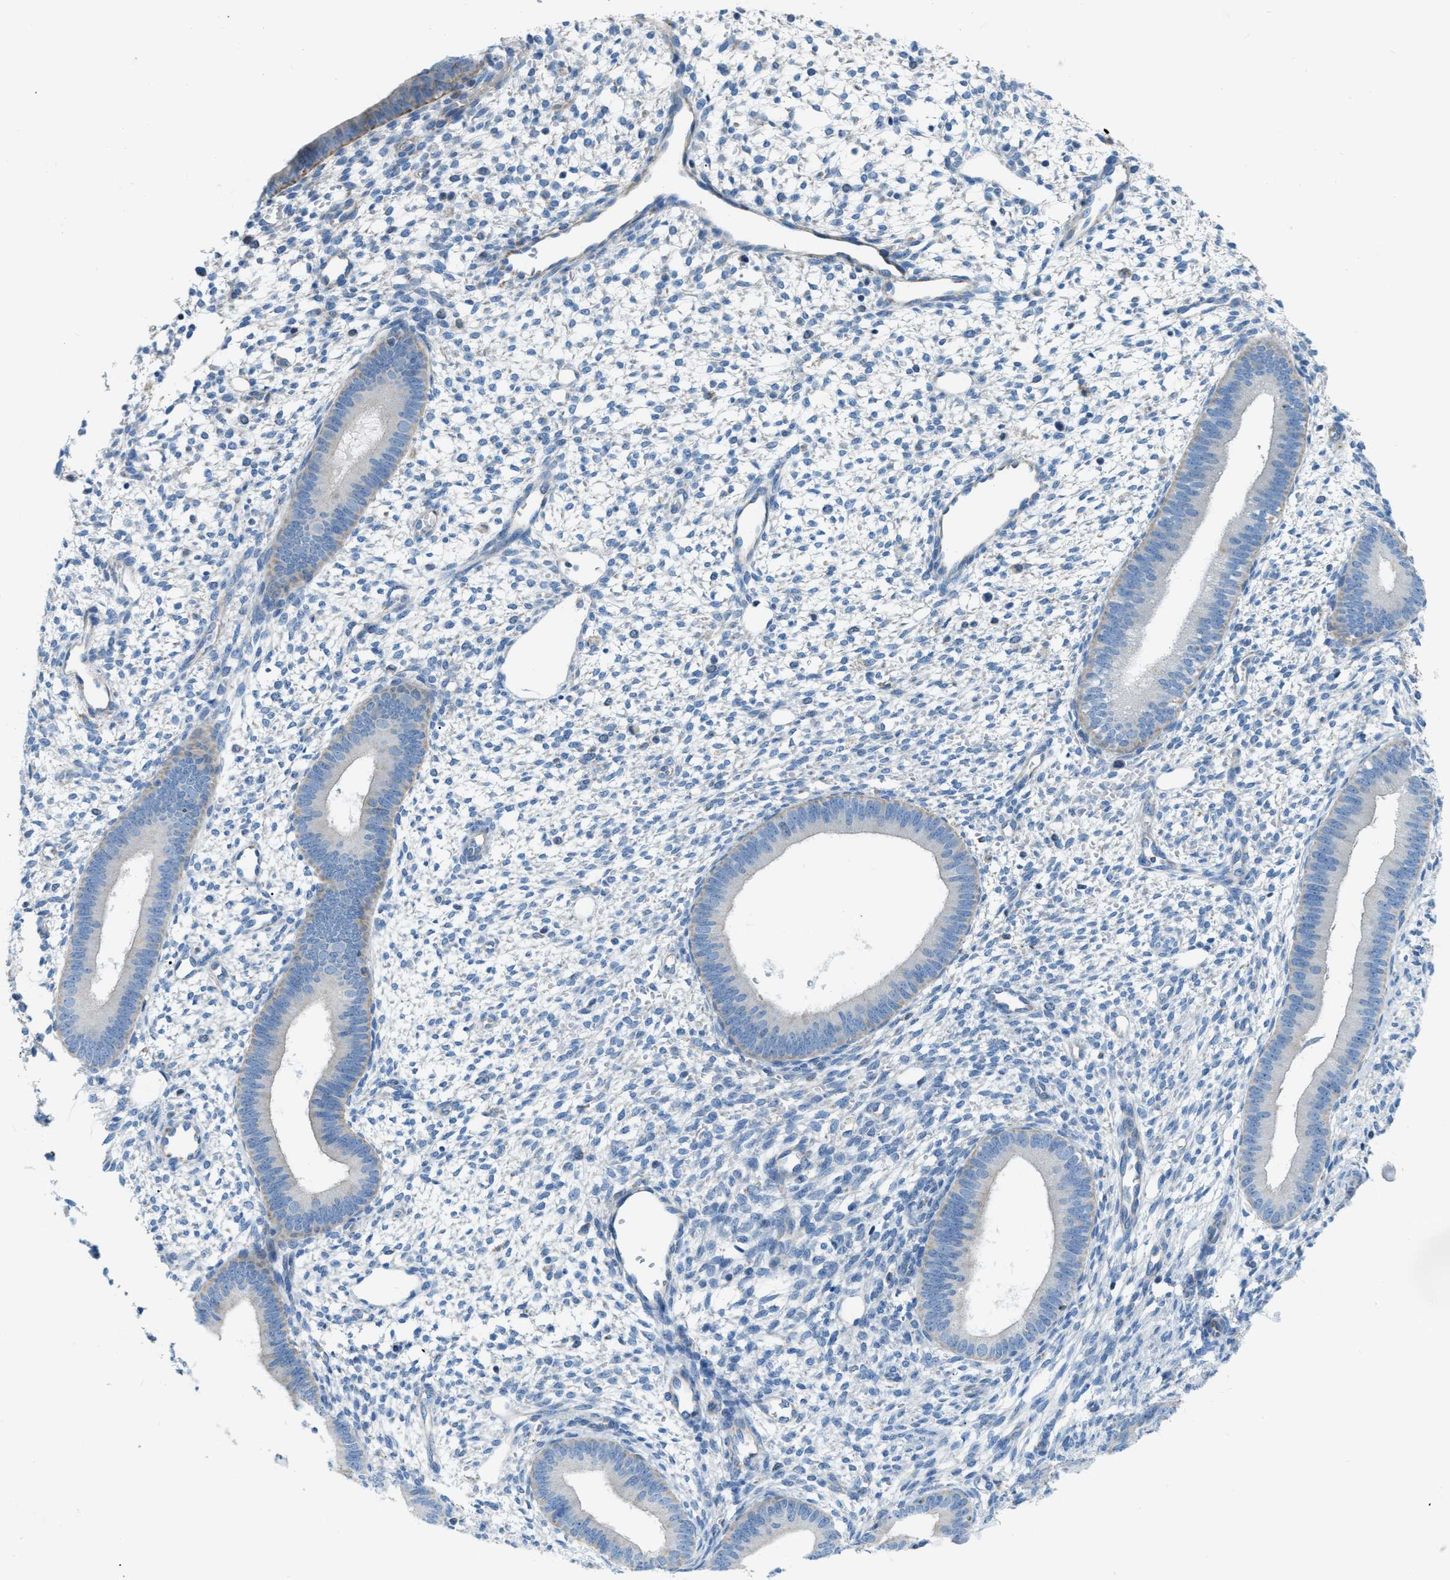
{"staining": {"intensity": "negative", "quantity": "none", "location": "none"}, "tissue": "endometrium", "cell_type": "Cells in endometrial stroma", "image_type": "normal", "snomed": [{"axis": "morphology", "description": "Normal tissue, NOS"}, {"axis": "topography", "description": "Endometrium"}], "caption": "Protein analysis of benign endometrium demonstrates no significant positivity in cells in endometrial stroma.", "gene": "JADE1", "patient": {"sex": "female", "age": 46}}